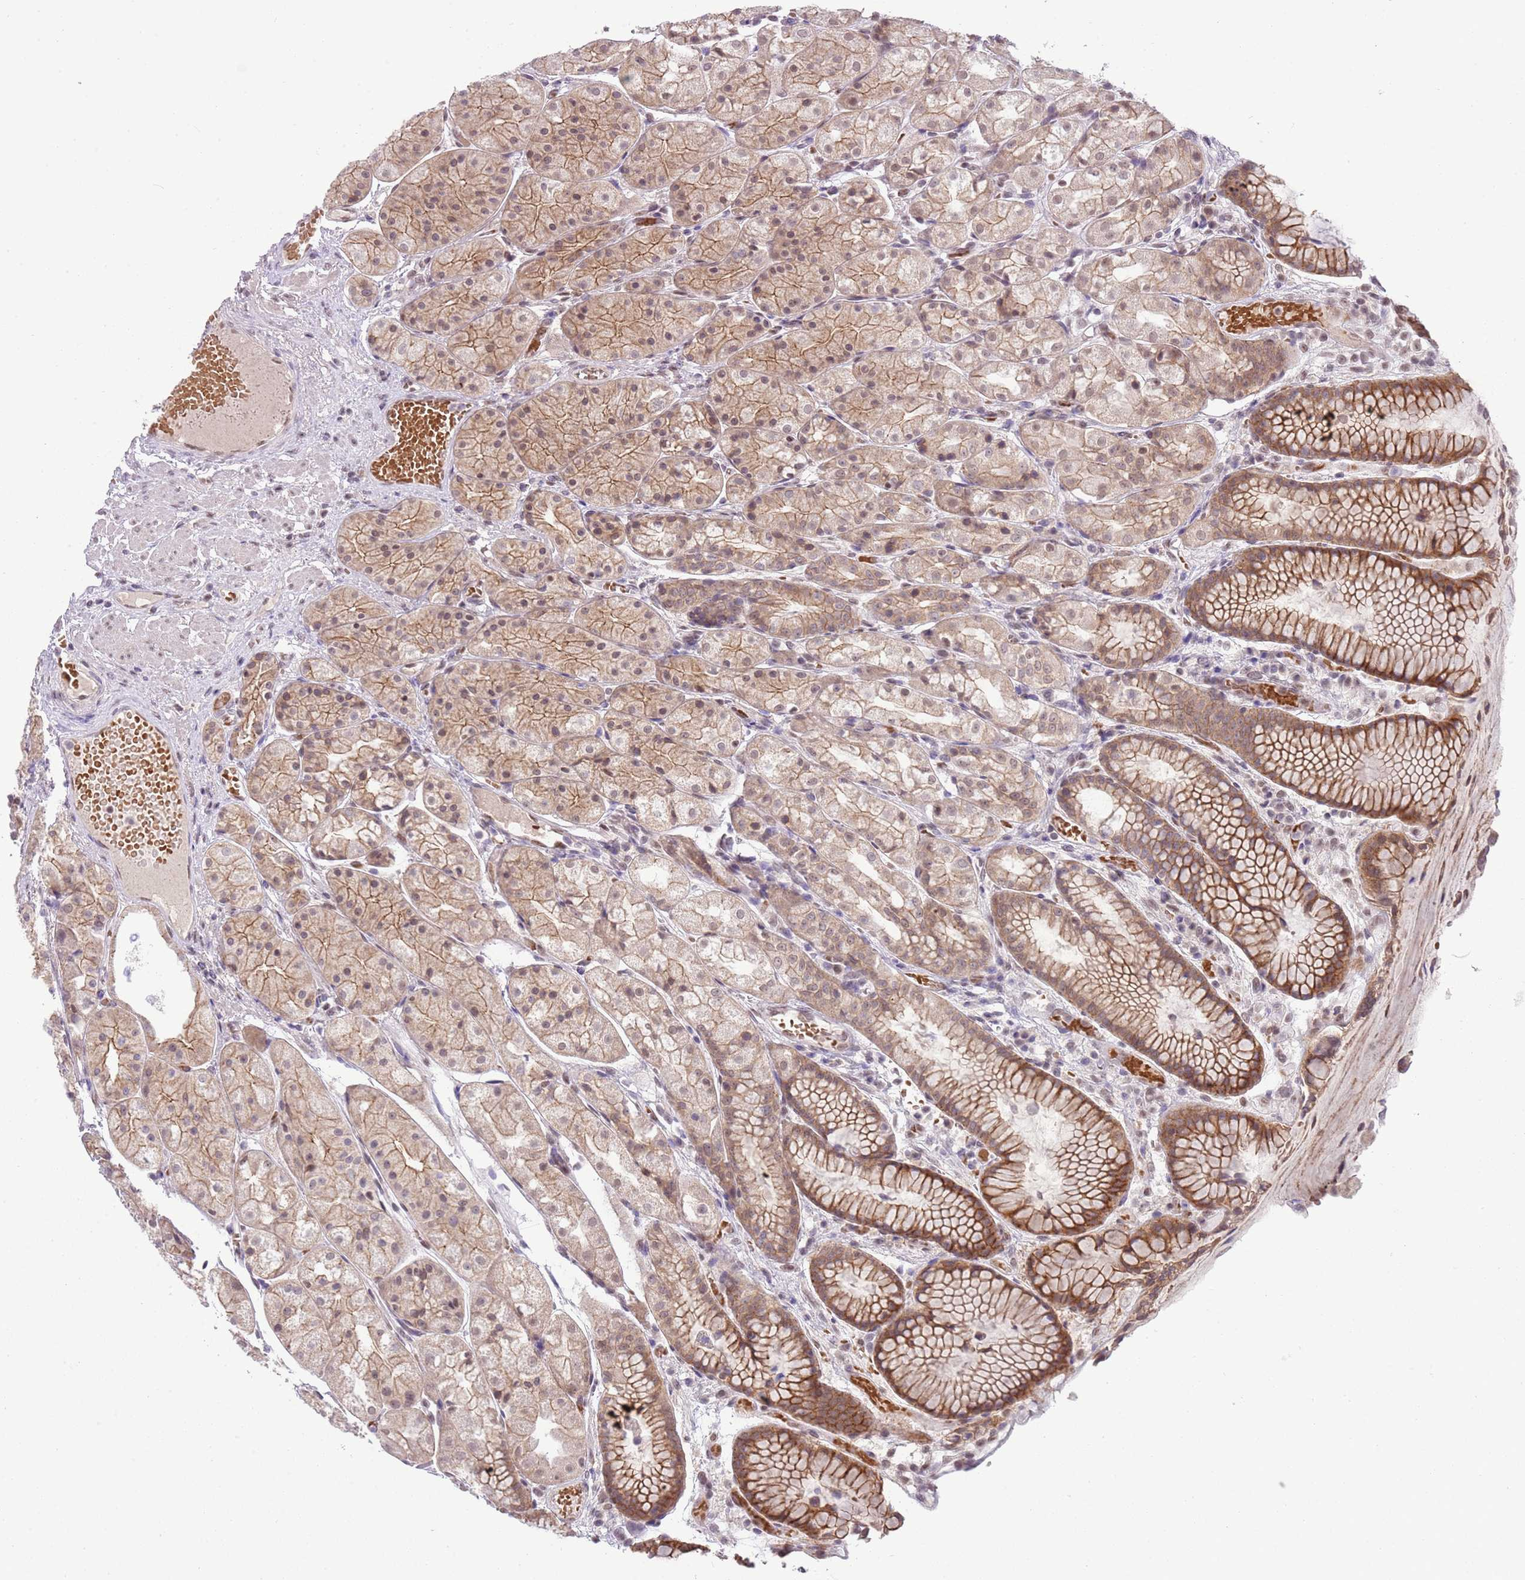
{"staining": {"intensity": "moderate", "quantity": ">75%", "location": "cytoplasmic/membranous"}, "tissue": "stomach", "cell_type": "Glandular cells", "image_type": "normal", "snomed": [{"axis": "morphology", "description": "Normal tissue, NOS"}, {"axis": "topography", "description": "Stomach, upper"}], "caption": "The immunohistochemical stain labels moderate cytoplasmic/membranous positivity in glandular cells of normal stomach. The staining is performed using DAB brown chromogen to label protein expression. The nuclei are counter-stained blue using hematoxylin.", "gene": "TM2D1", "patient": {"sex": "male", "age": 72}}